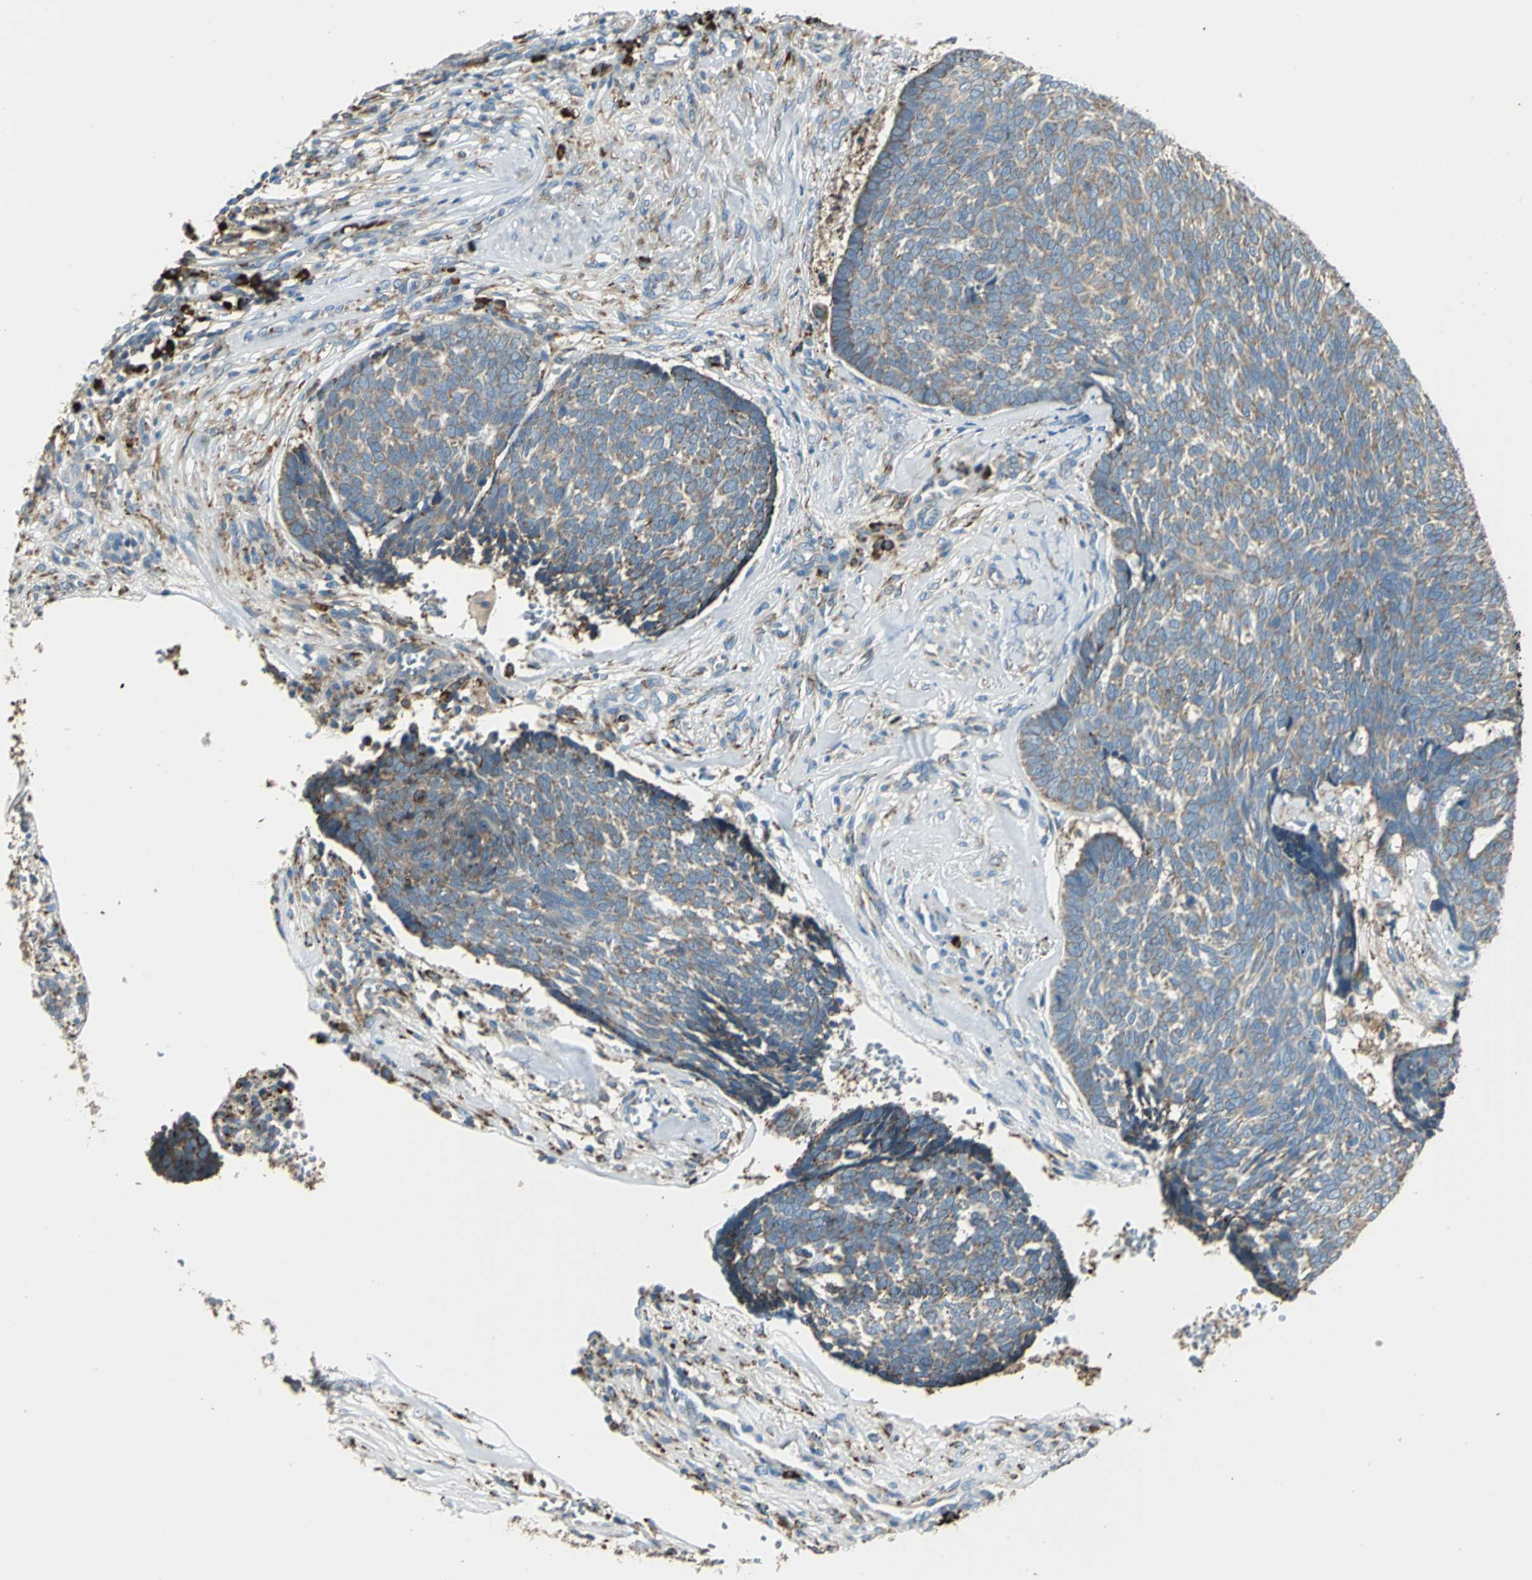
{"staining": {"intensity": "moderate", "quantity": ">75%", "location": "cytoplasmic/membranous"}, "tissue": "skin cancer", "cell_type": "Tumor cells", "image_type": "cancer", "snomed": [{"axis": "morphology", "description": "Basal cell carcinoma"}, {"axis": "topography", "description": "Skin"}], "caption": "A histopathology image of skin cancer (basal cell carcinoma) stained for a protein displays moderate cytoplasmic/membranous brown staining in tumor cells.", "gene": "PDIA4", "patient": {"sex": "male", "age": 84}}